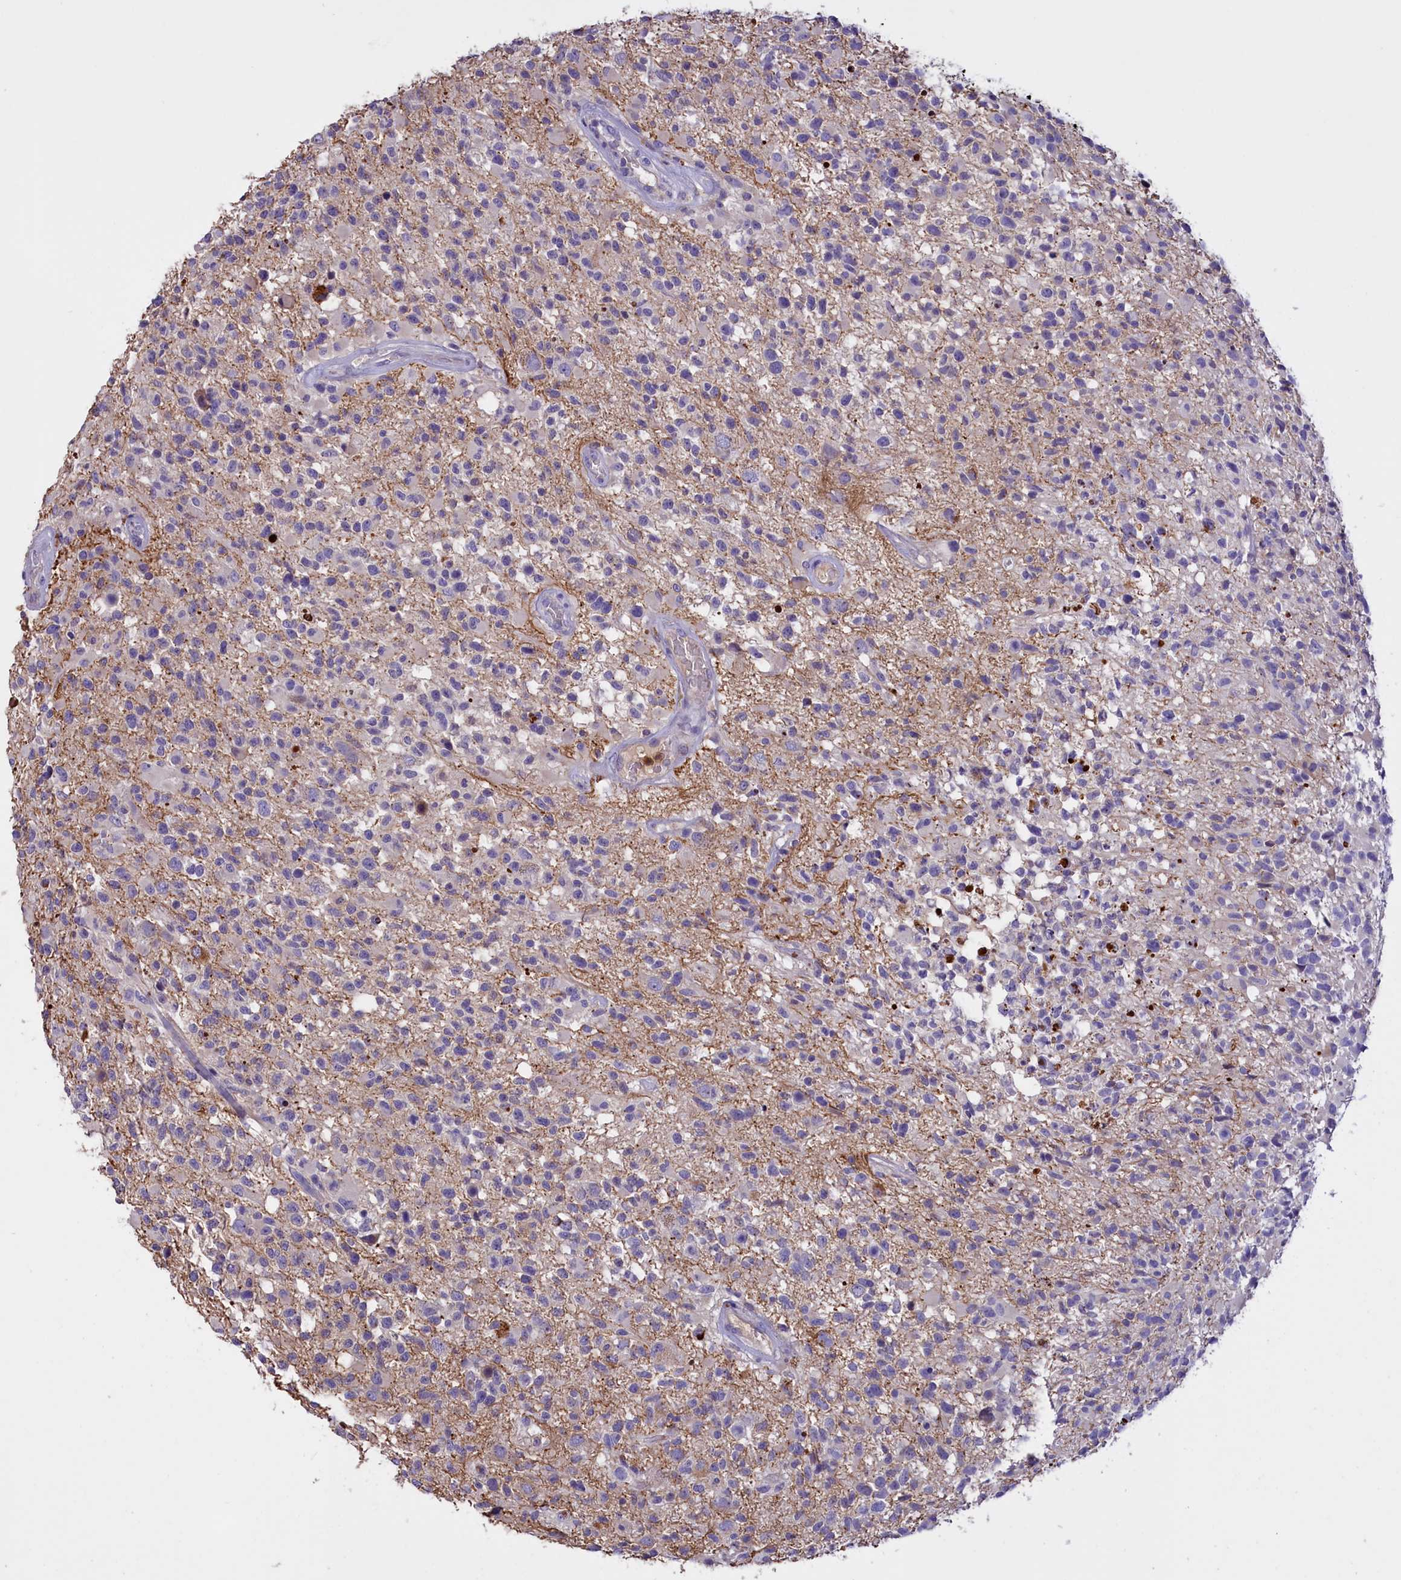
{"staining": {"intensity": "negative", "quantity": "none", "location": "none"}, "tissue": "glioma", "cell_type": "Tumor cells", "image_type": "cancer", "snomed": [{"axis": "morphology", "description": "Glioma, malignant, High grade"}, {"axis": "morphology", "description": "Glioblastoma, NOS"}, {"axis": "topography", "description": "Brain"}], "caption": "A photomicrograph of human malignant glioma (high-grade) is negative for staining in tumor cells. The staining was performed using DAB (3,3'-diaminobenzidine) to visualize the protein expression in brown, while the nuclei were stained in blue with hematoxylin (Magnification: 20x).", "gene": "FAM149B1", "patient": {"sex": "male", "age": 60}}